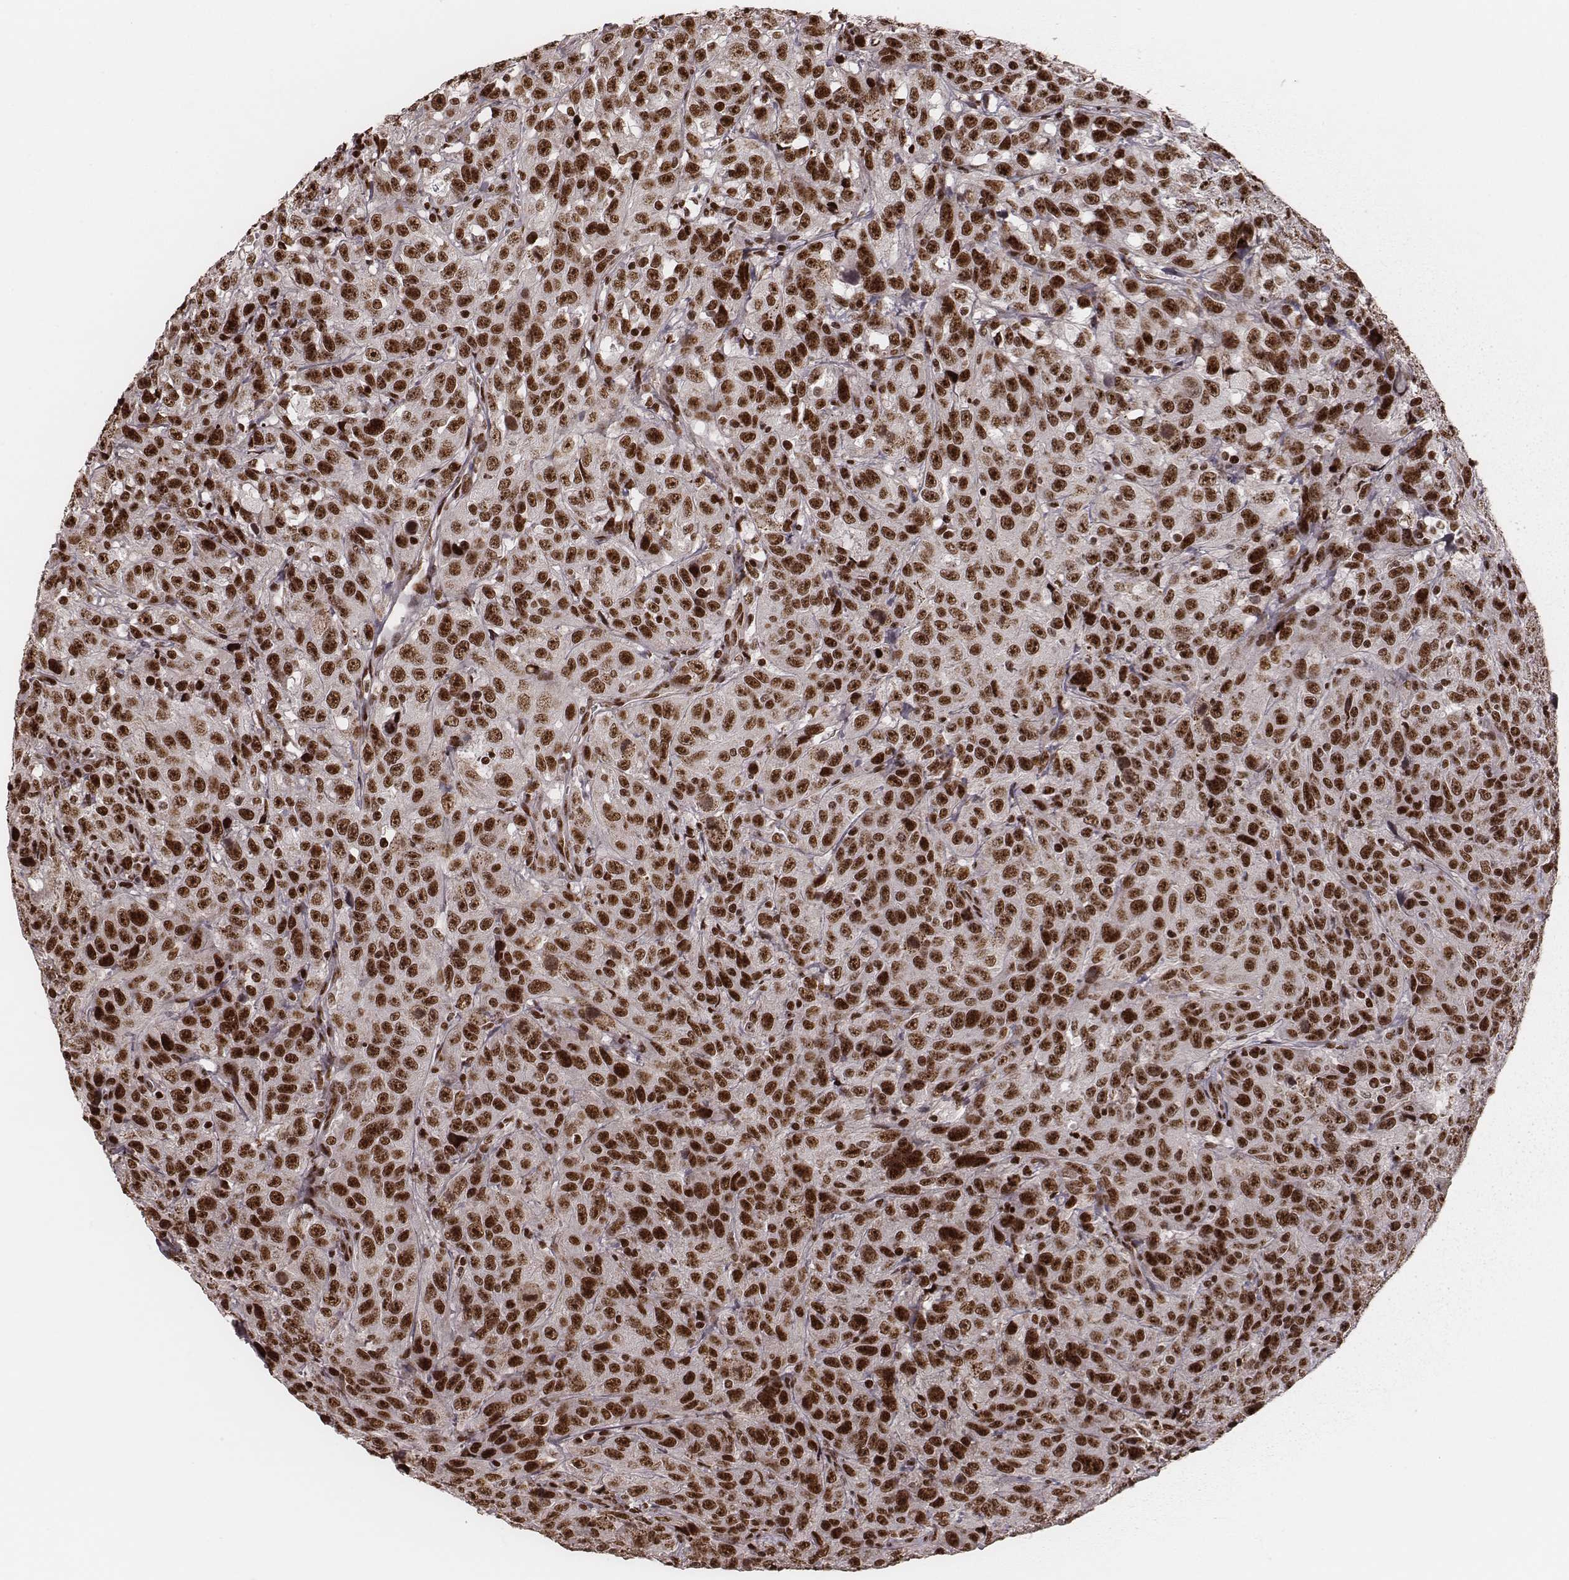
{"staining": {"intensity": "strong", "quantity": ">75%", "location": "nuclear"}, "tissue": "urothelial cancer", "cell_type": "Tumor cells", "image_type": "cancer", "snomed": [{"axis": "morphology", "description": "Urothelial carcinoma, NOS"}, {"axis": "morphology", "description": "Urothelial carcinoma, High grade"}, {"axis": "topography", "description": "Urinary bladder"}], "caption": "Tumor cells display high levels of strong nuclear positivity in about >75% of cells in human urothelial cancer. (DAB (3,3'-diaminobenzidine) = brown stain, brightfield microscopy at high magnification).", "gene": "VRK3", "patient": {"sex": "female", "age": 73}}